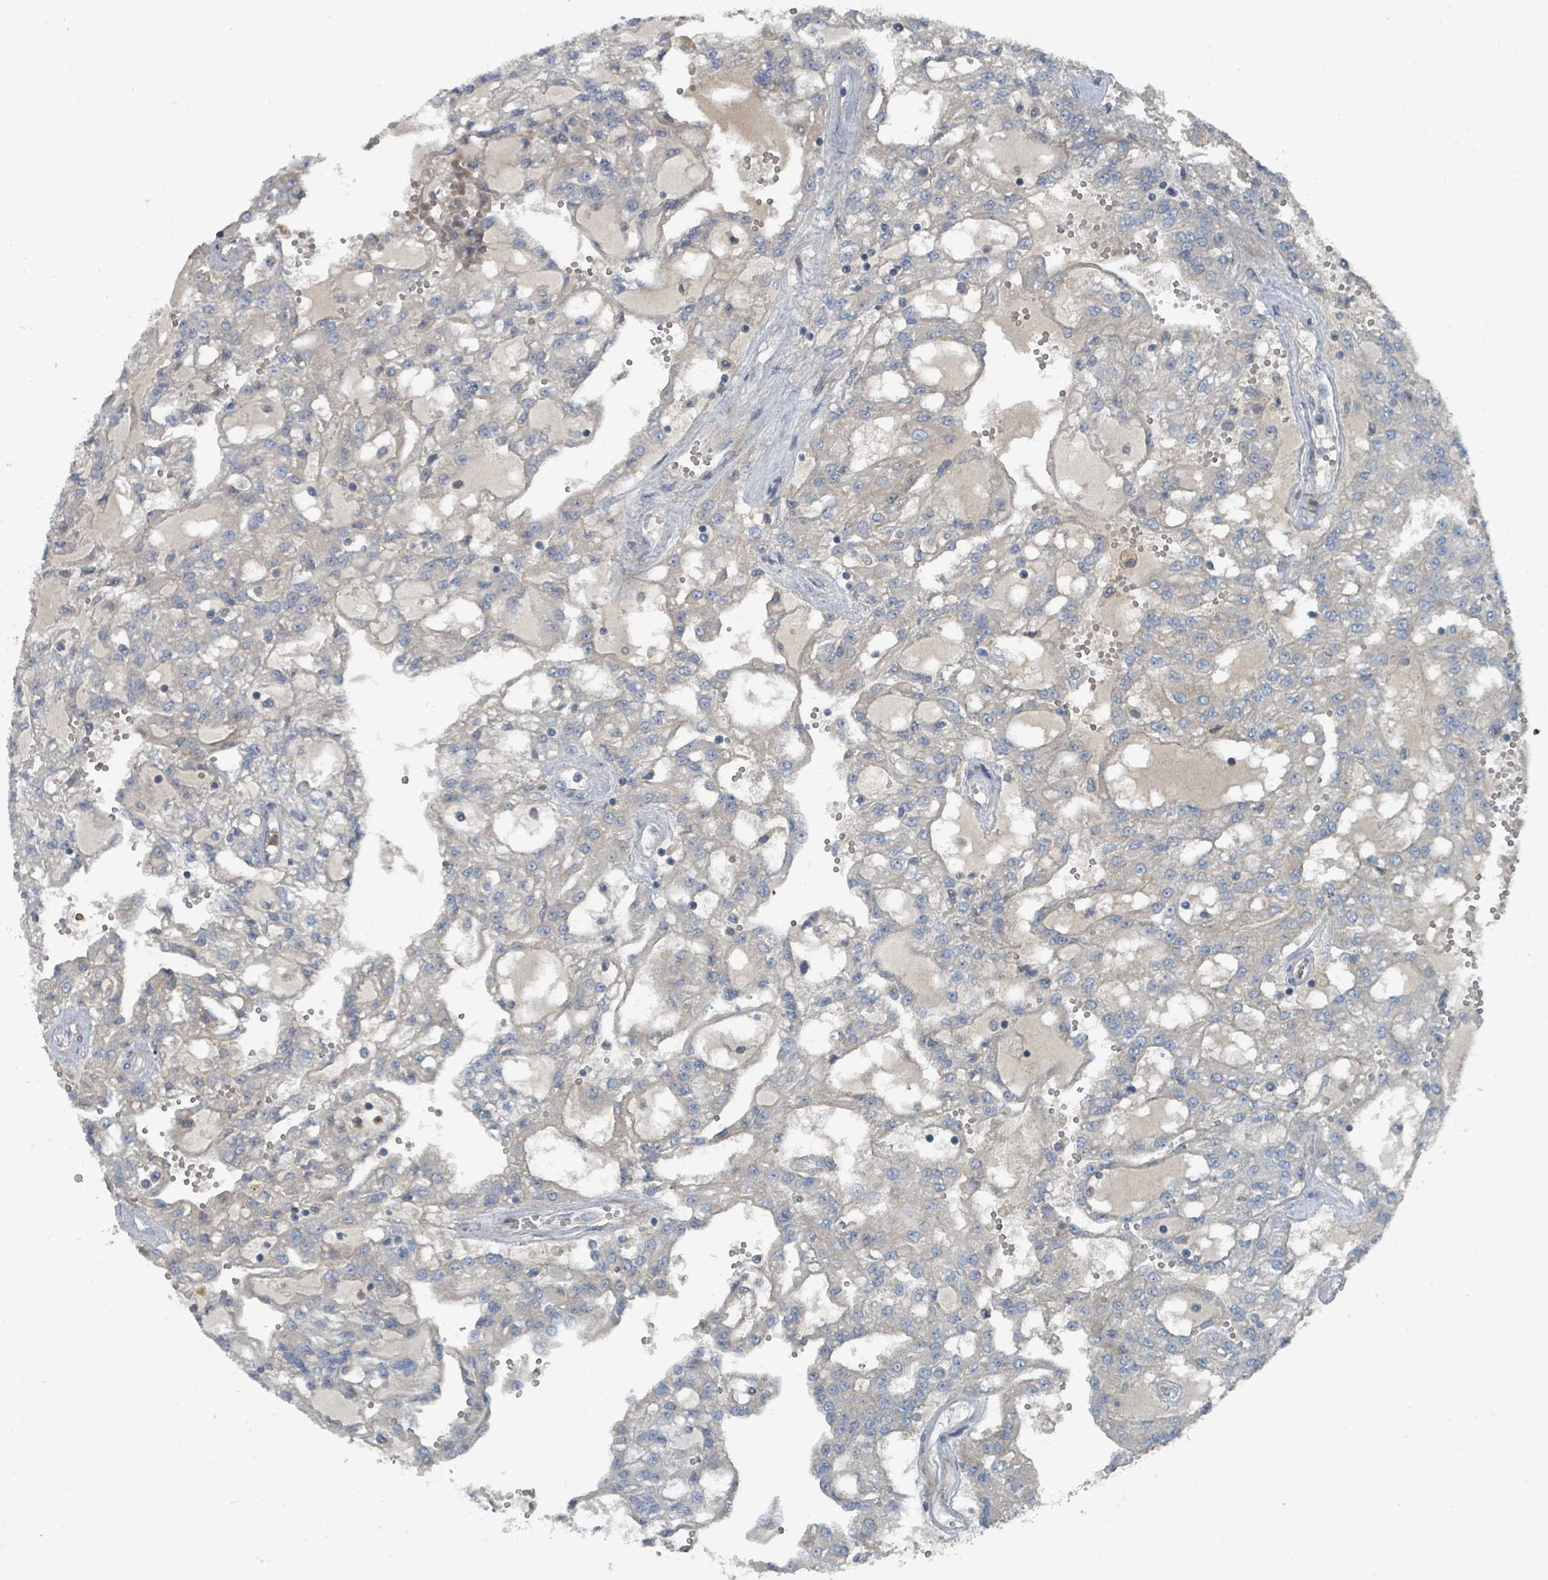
{"staining": {"intensity": "negative", "quantity": "none", "location": "none"}, "tissue": "renal cancer", "cell_type": "Tumor cells", "image_type": "cancer", "snomed": [{"axis": "morphology", "description": "Adenocarcinoma, NOS"}, {"axis": "topography", "description": "Kidney"}], "caption": "Tumor cells are negative for brown protein staining in renal cancer (adenocarcinoma).", "gene": "SLC44A5", "patient": {"sex": "male", "age": 63}}